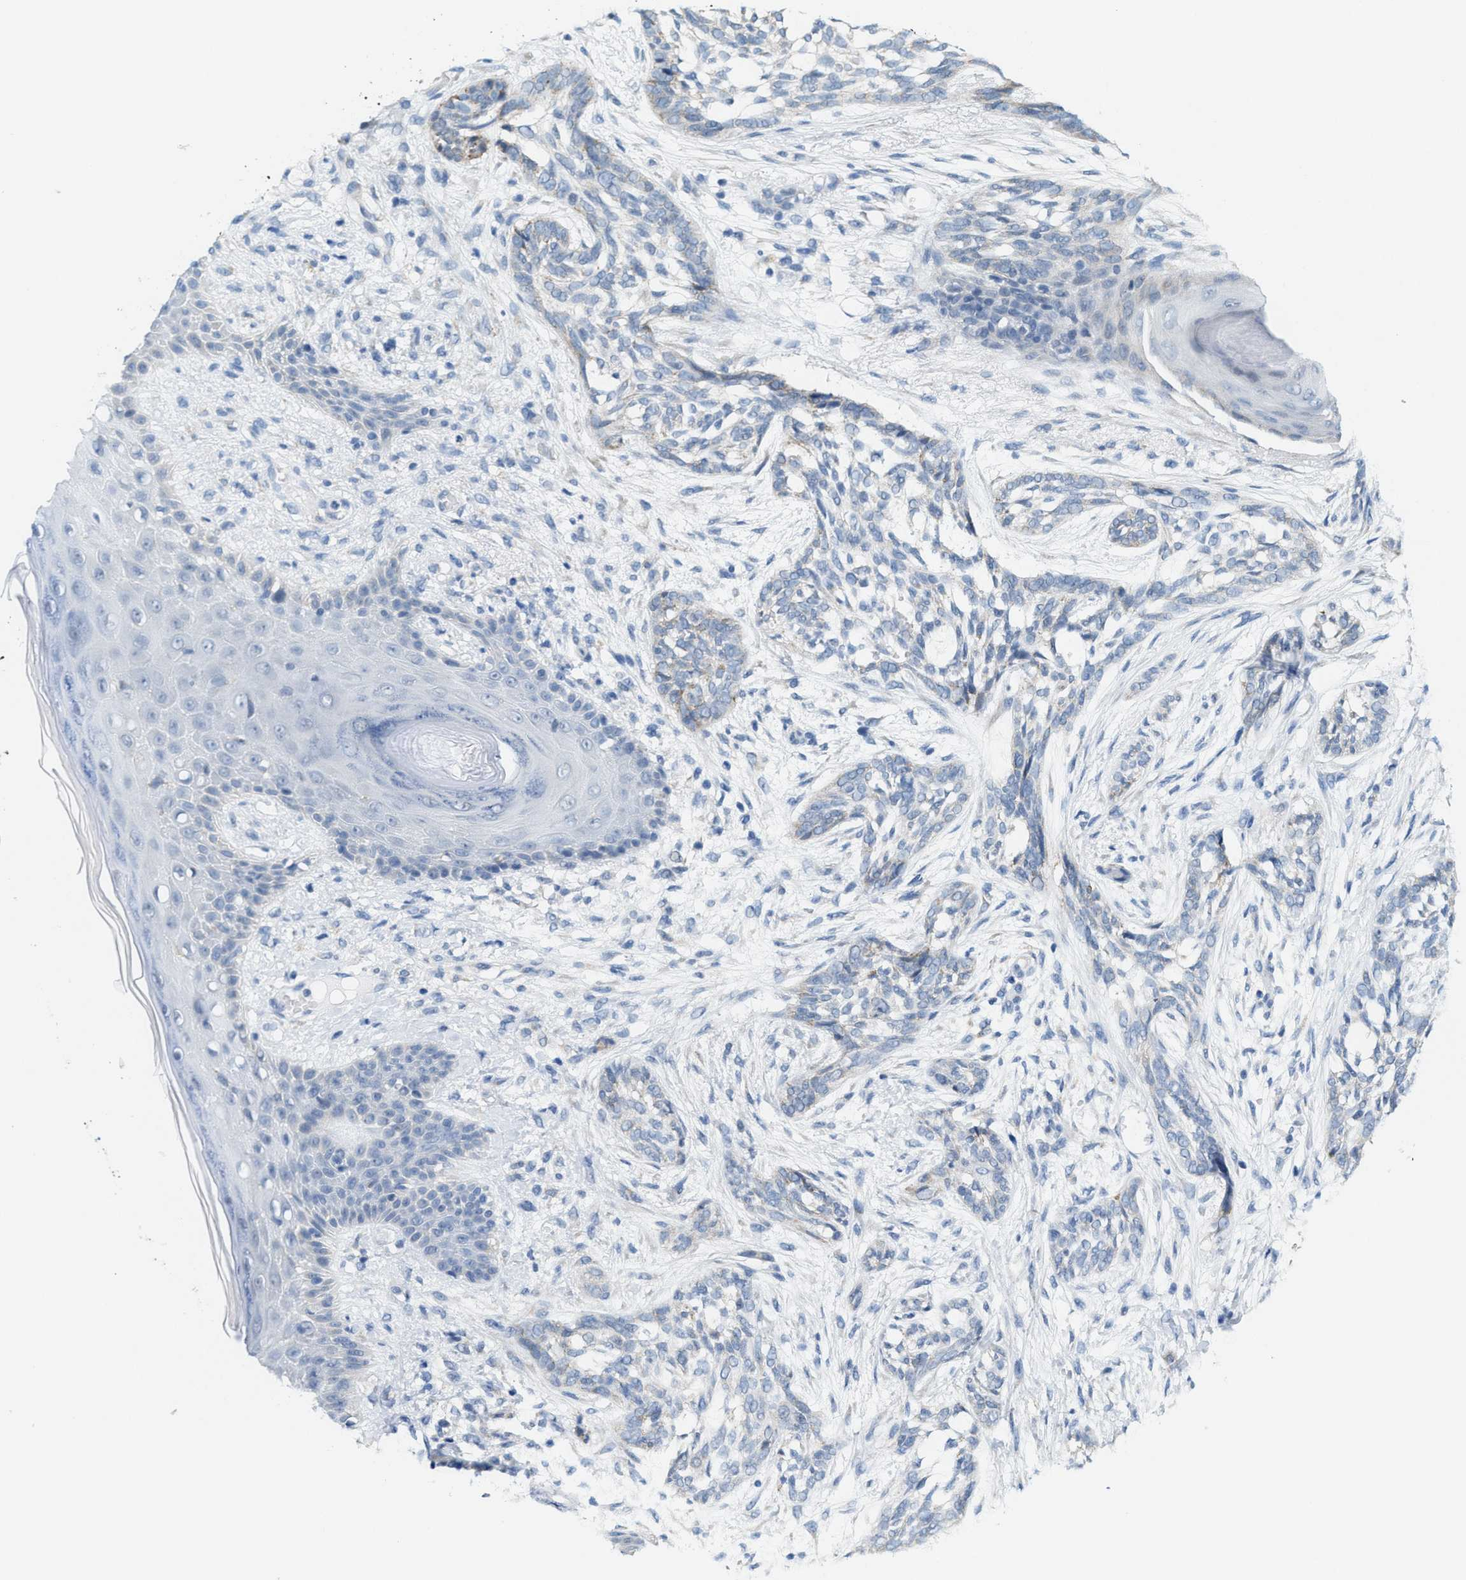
{"staining": {"intensity": "negative", "quantity": "none", "location": "none"}, "tissue": "skin cancer", "cell_type": "Tumor cells", "image_type": "cancer", "snomed": [{"axis": "morphology", "description": "Basal cell carcinoma"}, {"axis": "topography", "description": "Skin"}], "caption": "Basal cell carcinoma (skin) was stained to show a protein in brown. There is no significant expression in tumor cells. The staining was performed using DAB to visualize the protein expression in brown, while the nuclei were stained in blue with hematoxylin (Magnification: 20x).", "gene": "KIFC3", "patient": {"sex": "female", "age": 88}}